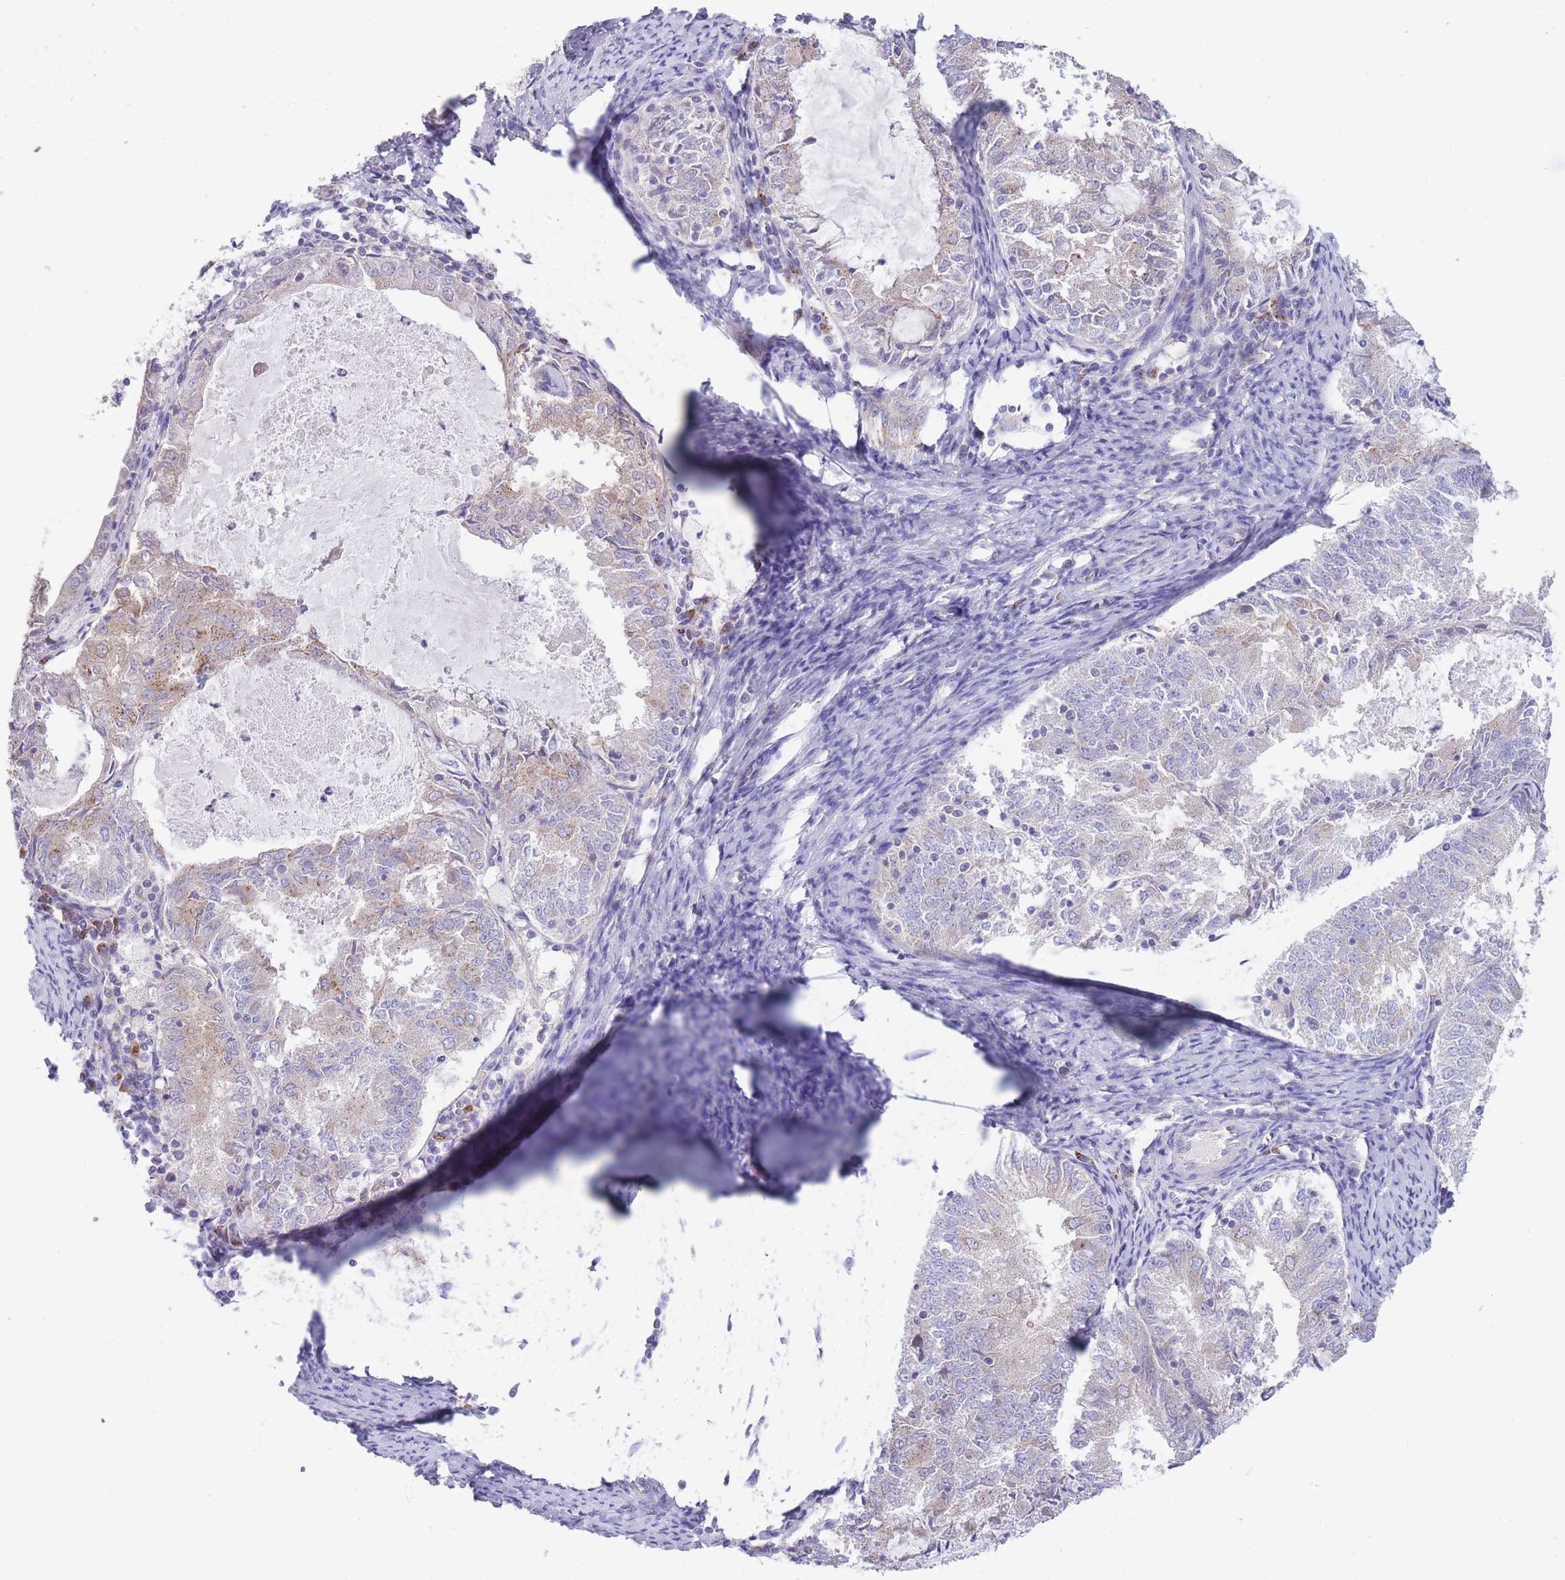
{"staining": {"intensity": "moderate", "quantity": "<25%", "location": "cytoplasmic/membranous"}, "tissue": "endometrial cancer", "cell_type": "Tumor cells", "image_type": "cancer", "snomed": [{"axis": "morphology", "description": "Adenocarcinoma, NOS"}, {"axis": "topography", "description": "Endometrium"}], "caption": "Endometrial adenocarcinoma was stained to show a protein in brown. There is low levels of moderate cytoplasmic/membranous positivity in approximately <25% of tumor cells.", "gene": "COPG2", "patient": {"sex": "female", "age": 57}}